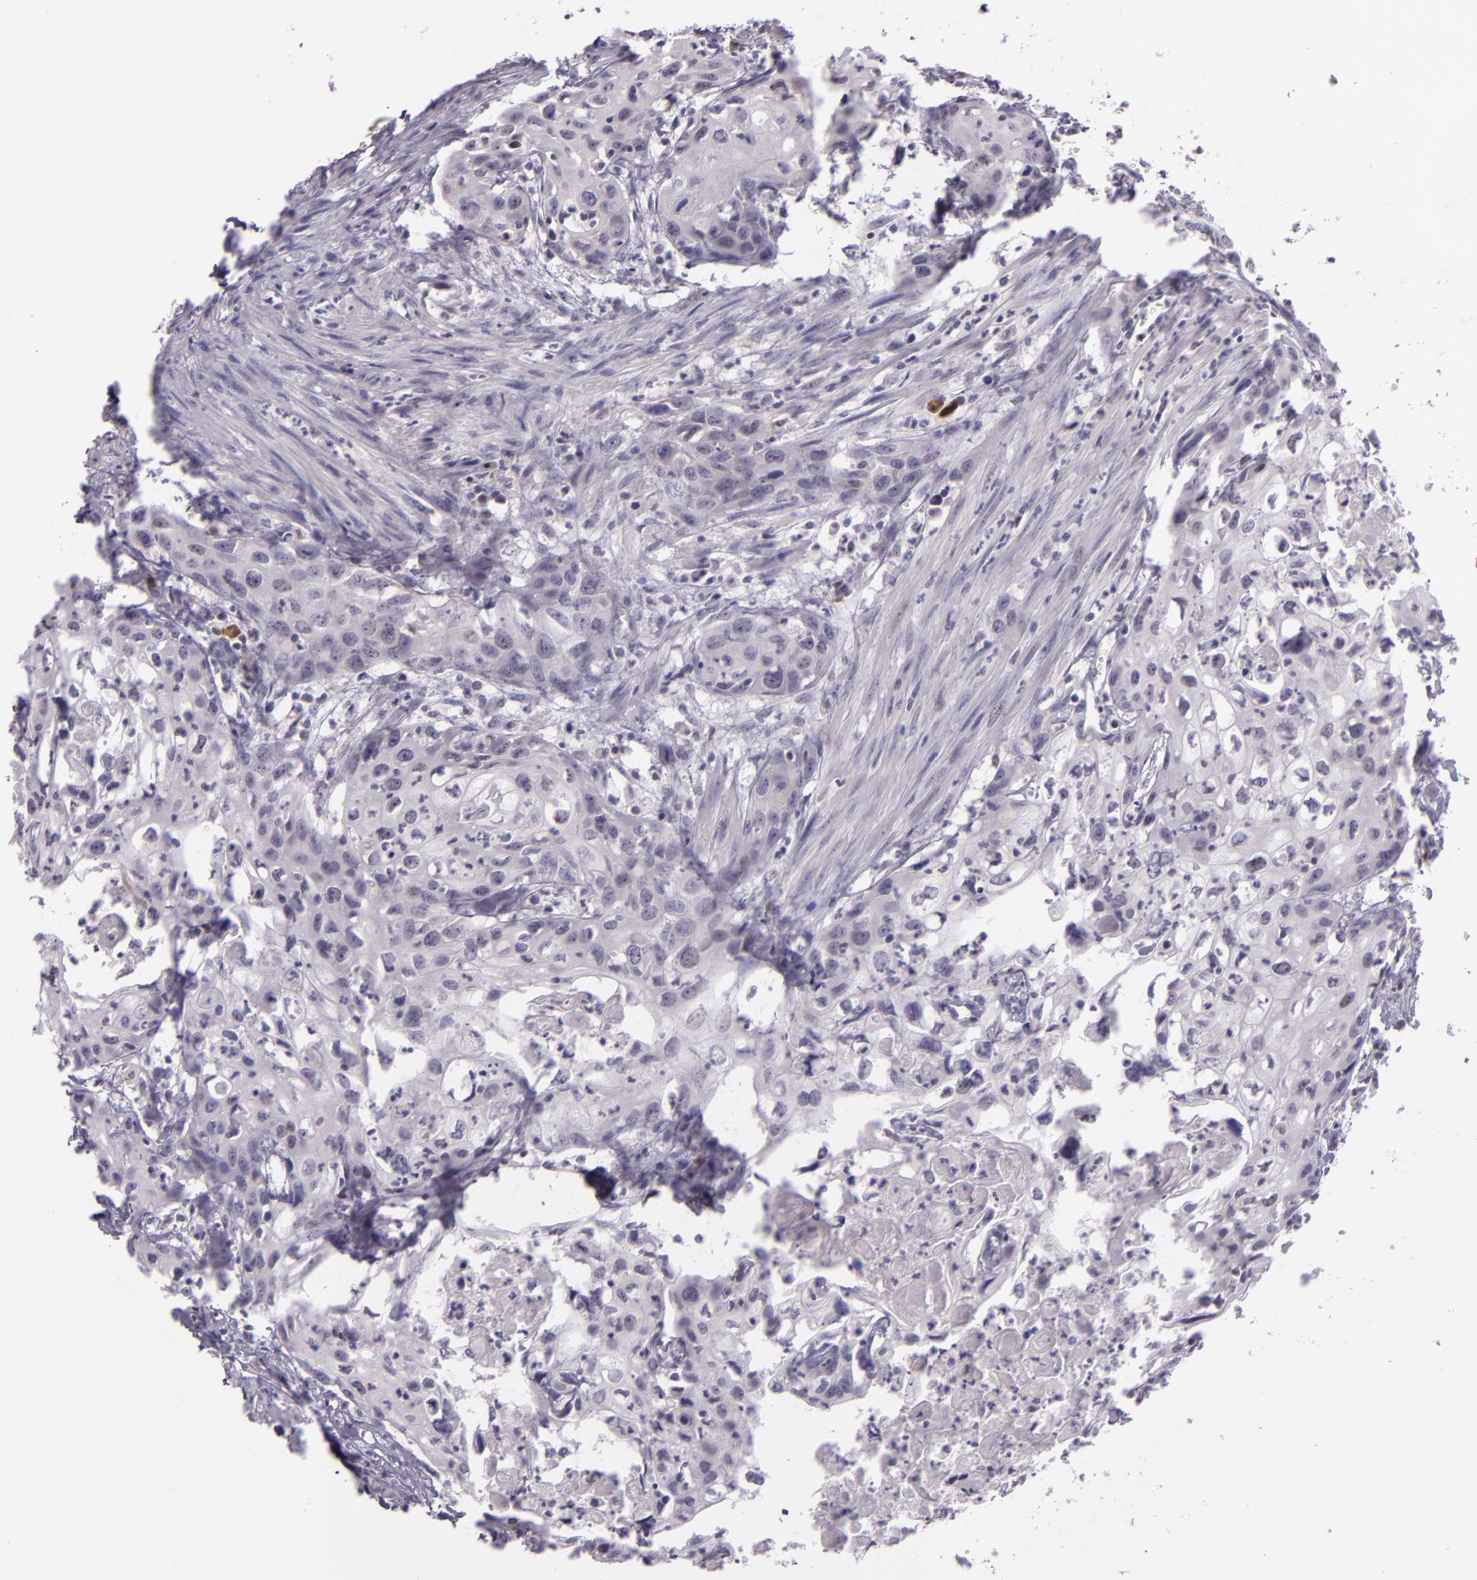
{"staining": {"intensity": "negative", "quantity": "none", "location": "none"}, "tissue": "urothelial cancer", "cell_type": "Tumor cells", "image_type": "cancer", "snomed": [{"axis": "morphology", "description": "Urothelial carcinoma, High grade"}, {"axis": "topography", "description": "Urinary bladder"}], "caption": "This is a histopathology image of immunohistochemistry staining of urothelial cancer, which shows no expression in tumor cells.", "gene": "CHEK2", "patient": {"sex": "male", "age": 54}}